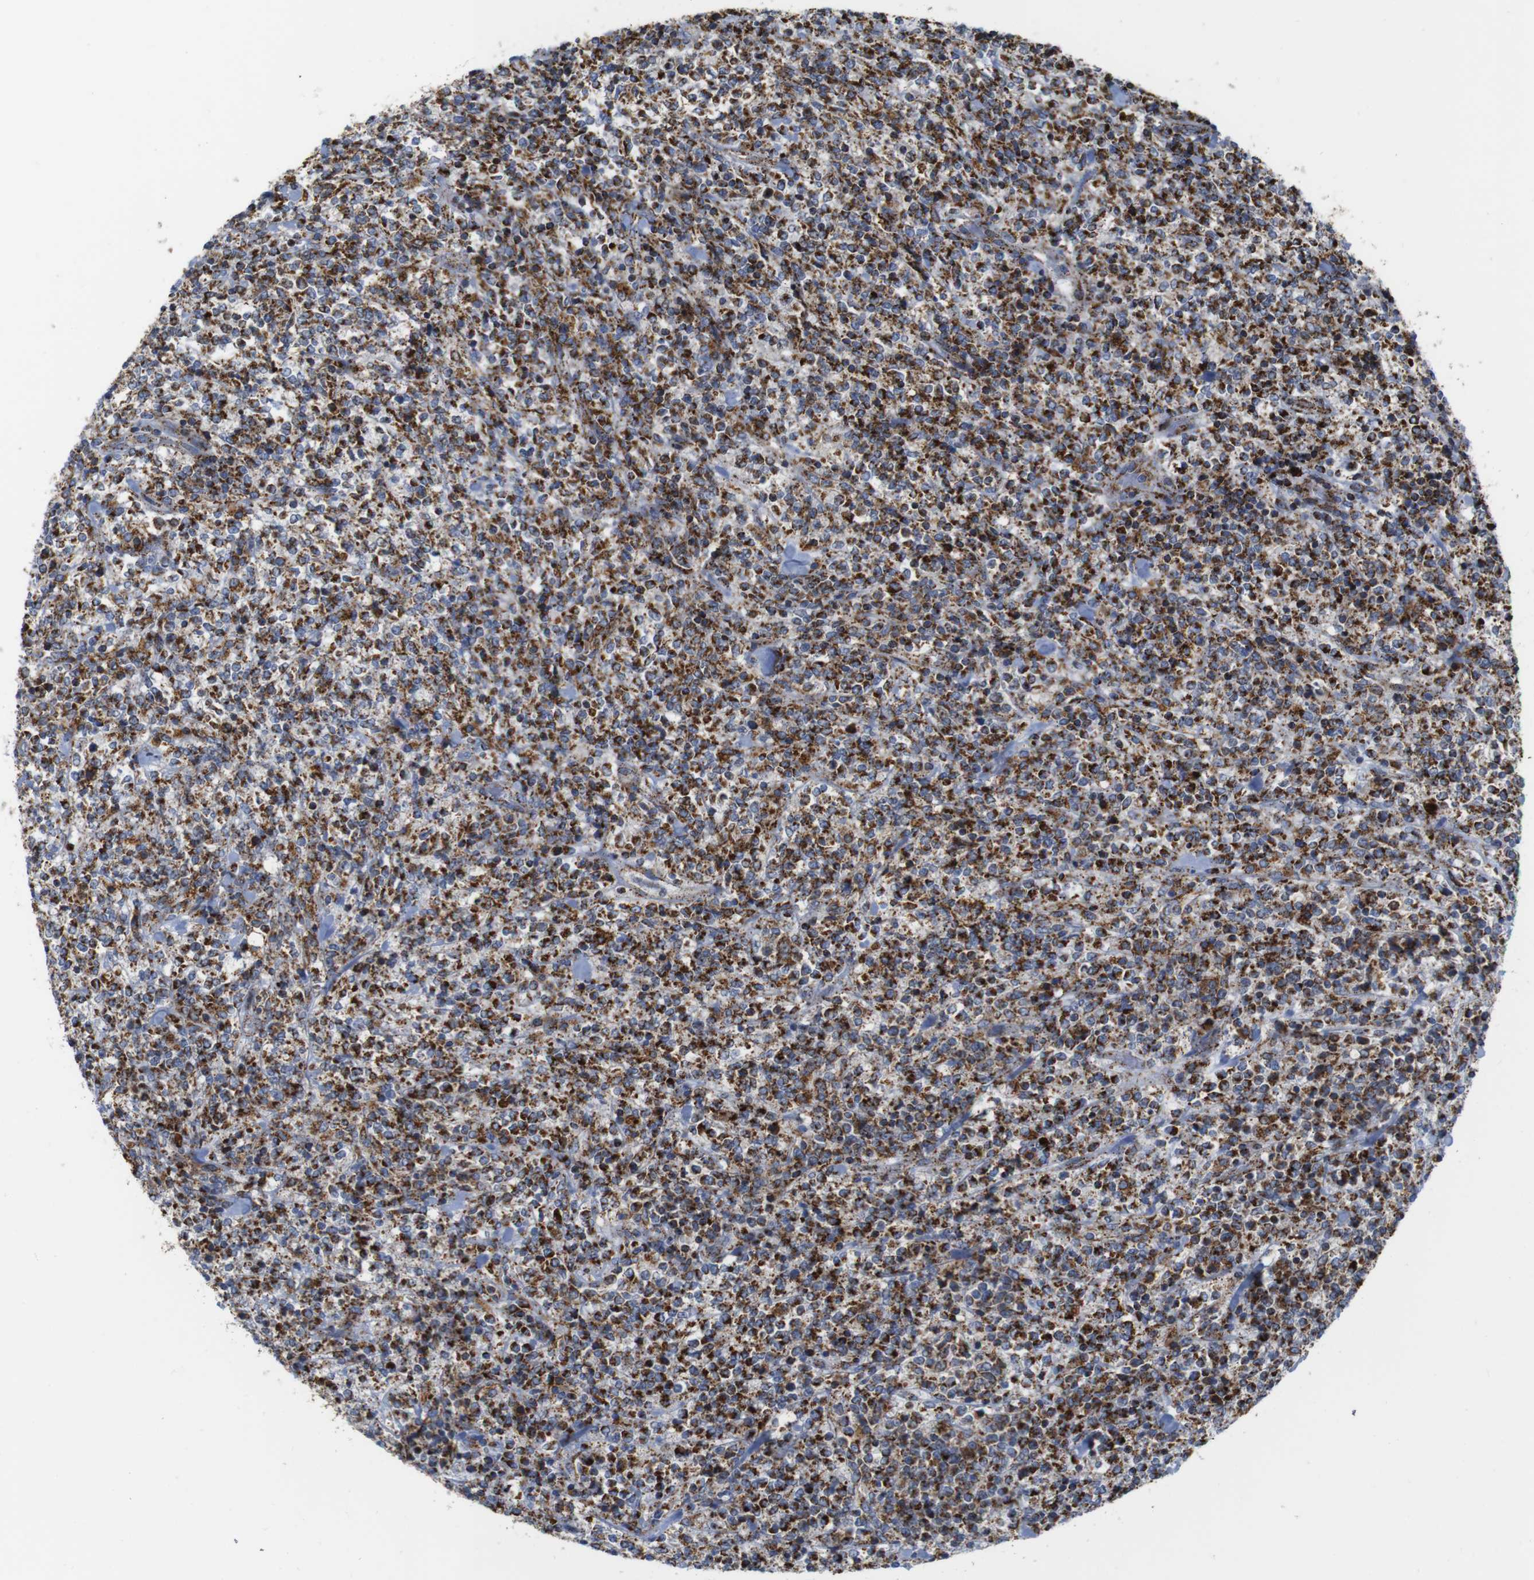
{"staining": {"intensity": "moderate", "quantity": "25%-75%", "location": "cytoplasmic/membranous"}, "tissue": "lymphoma", "cell_type": "Tumor cells", "image_type": "cancer", "snomed": [{"axis": "morphology", "description": "Malignant lymphoma, non-Hodgkin's type, High grade"}, {"axis": "topography", "description": "Soft tissue"}], "caption": "Brown immunohistochemical staining in malignant lymphoma, non-Hodgkin's type (high-grade) shows moderate cytoplasmic/membranous expression in about 25%-75% of tumor cells.", "gene": "TMEM192", "patient": {"sex": "male", "age": 18}}